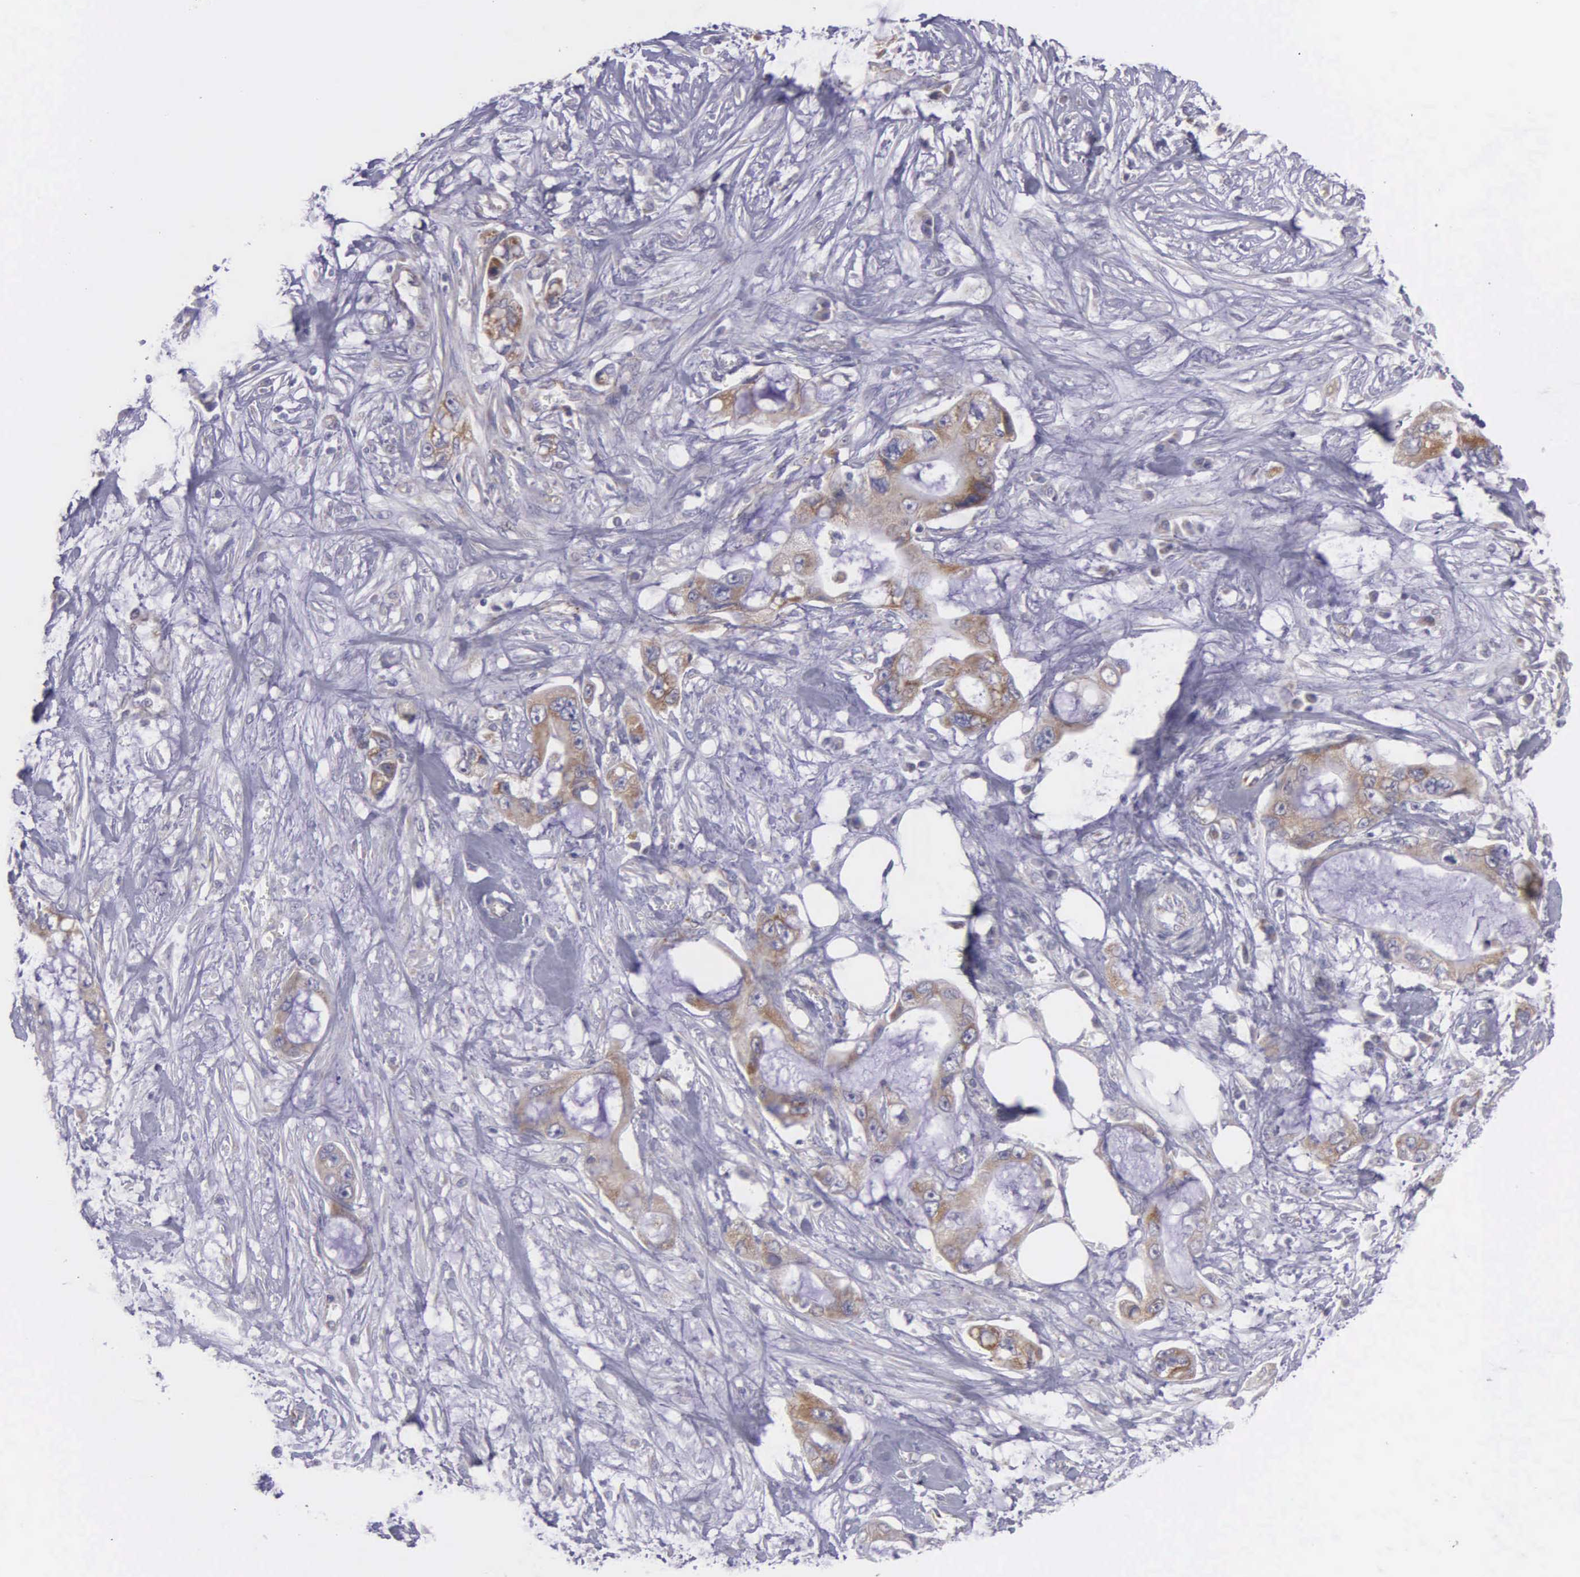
{"staining": {"intensity": "moderate", "quantity": ">75%", "location": "cytoplasmic/membranous"}, "tissue": "pancreatic cancer", "cell_type": "Tumor cells", "image_type": "cancer", "snomed": [{"axis": "morphology", "description": "Adenocarcinoma, NOS"}, {"axis": "topography", "description": "Pancreas"}, {"axis": "topography", "description": "Stomach, upper"}], "caption": "DAB (3,3'-diaminobenzidine) immunohistochemical staining of pancreatic adenocarcinoma exhibits moderate cytoplasmic/membranous protein staining in about >75% of tumor cells. (DAB = brown stain, brightfield microscopy at high magnification).", "gene": "SYNJ2BP", "patient": {"sex": "male", "age": 77}}